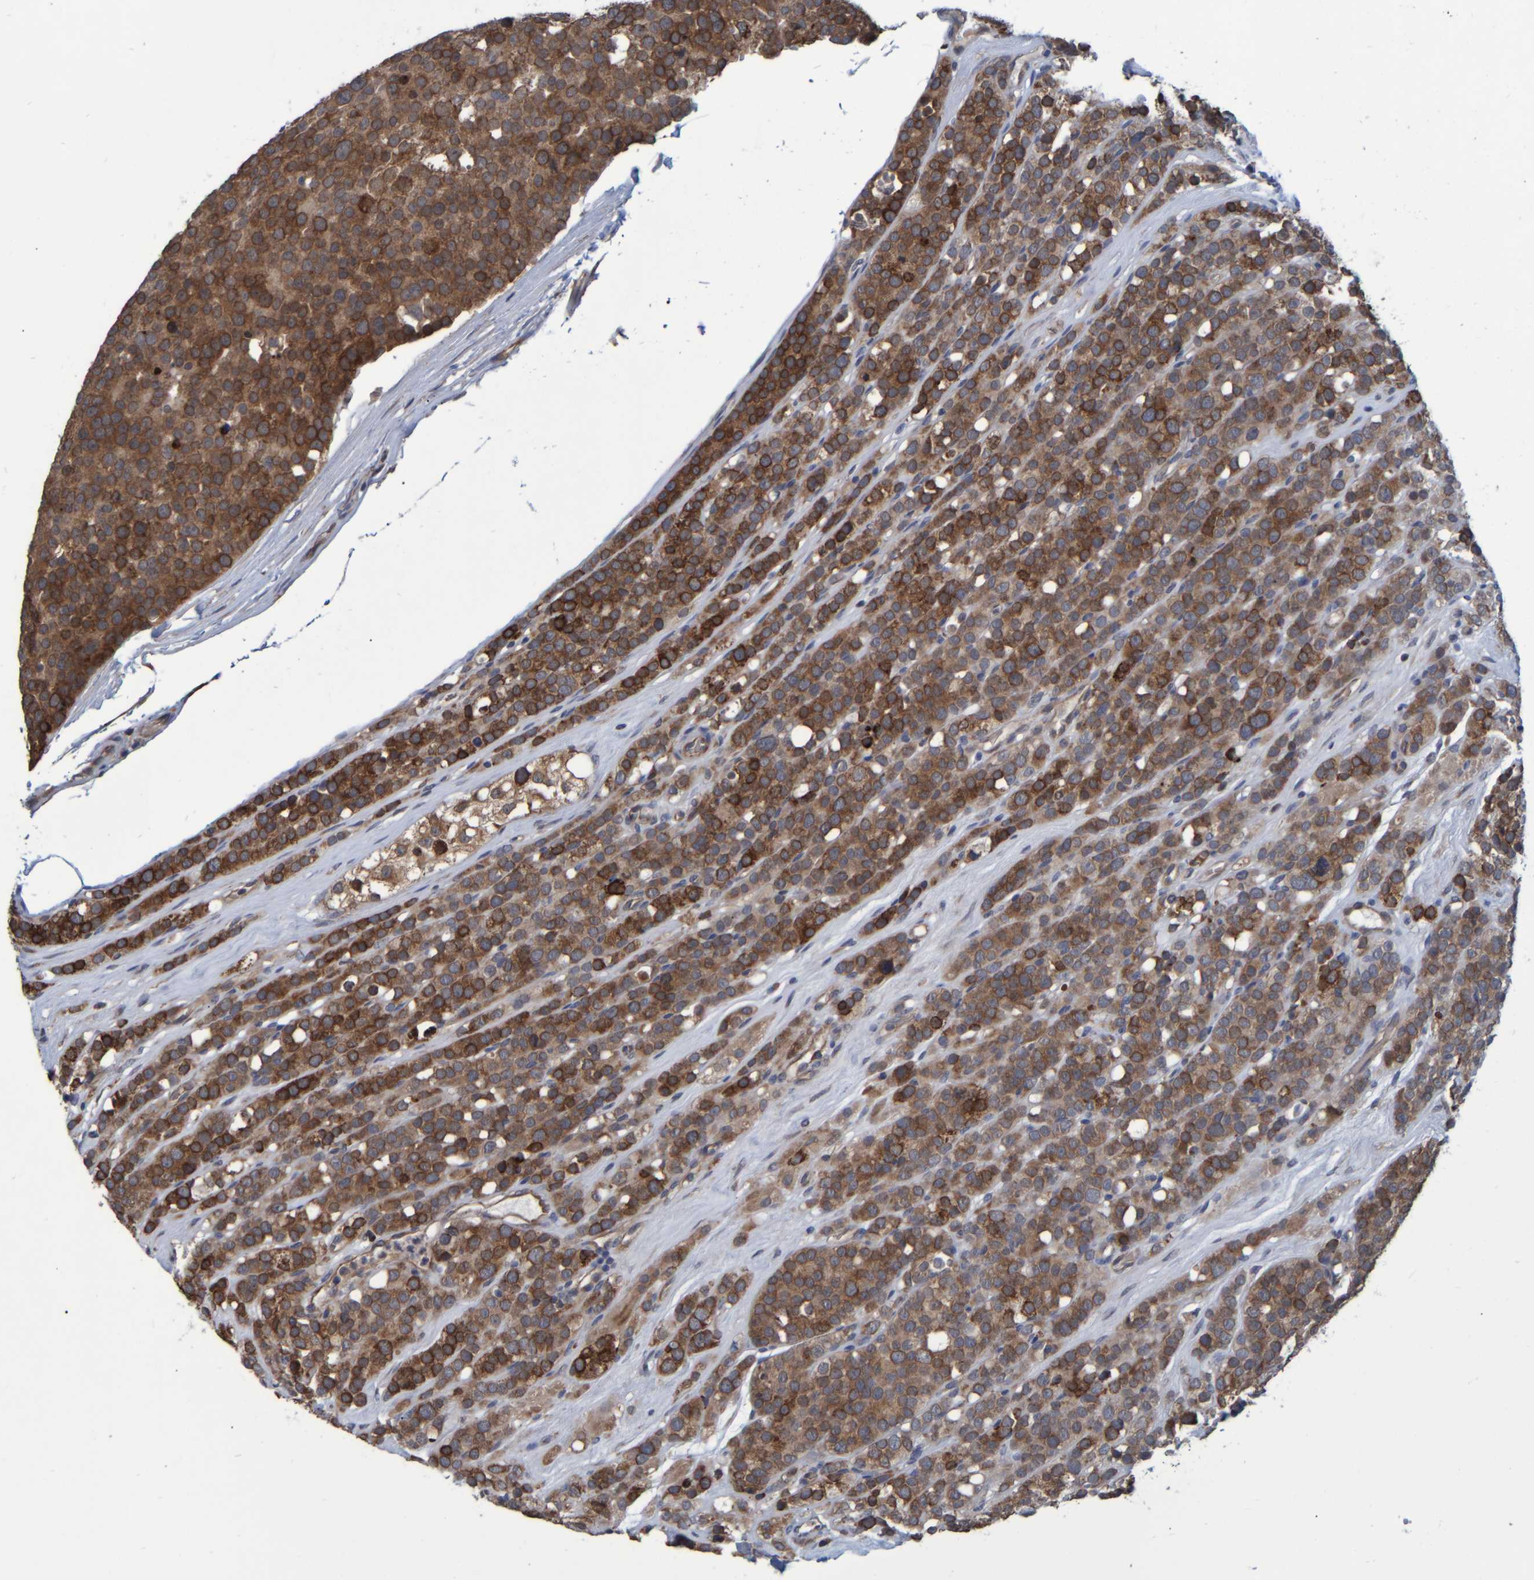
{"staining": {"intensity": "moderate", "quantity": ">75%", "location": "cytoplasmic/membranous"}, "tissue": "testis cancer", "cell_type": "Tumor cells", "image_type": "cancer", "snomed": [{"axis": "morphology", "description": "Seminoma, NOS"}, {"axis": "topography", "description": "Testis"}], "caption": "DAB immunohistochemical staining of human seminoma (testis) demonstrates moderate cytoplasmic/membranous protein positivity in approximately >75% of tumor cells. The staining was performed using DAB, with brown indicating positive protein expression. Nuclei are stained blue with hematoxylin.", "gene": "SPAG5", "patient": {"sex": "male", "age": 71}}